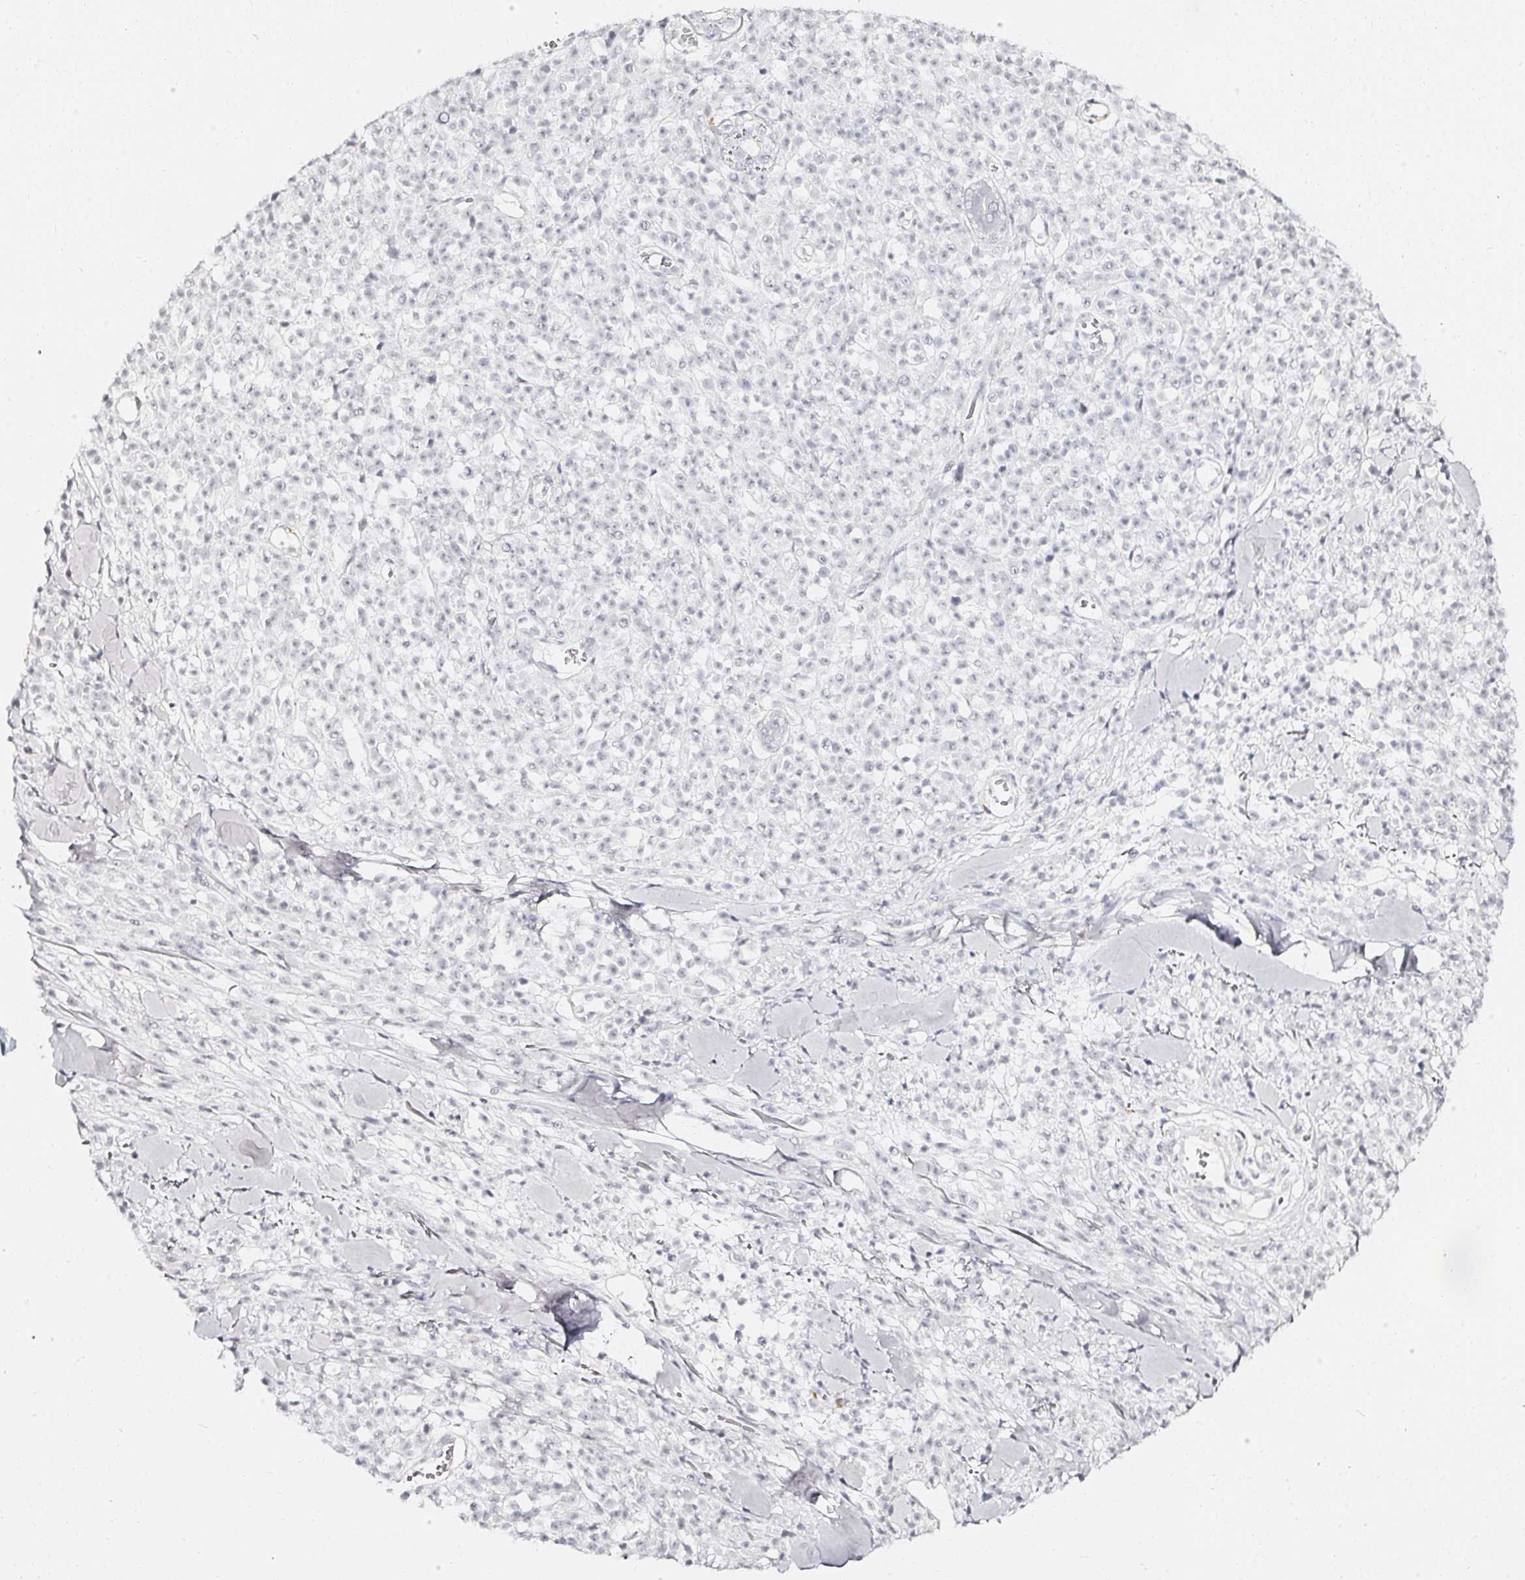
{"staining": {"intensity": "negative", "quantity": "none", "location": "none"}, "tissue": "melanoma", "cell_type": "Tumor cells", "image_type": "cancer", "snomed": [{"axis": "morphology", "description": "Malignant melanoma, NOS"}, {"axis": "topography", "description": "Skin"}, {"axis": "topography", "description": "Skin of trunk"}], "caption": "Tumor cells show no significant positivity in malignant melanoma. (Stains: DAB (3,3'-diaminobenzidine) IHC with hematoxylin counter stain, Microscopy: brightfield microscopy at high magnification).", "gene": "ACAN", "patient": {"sex": "male", "age": 74}}